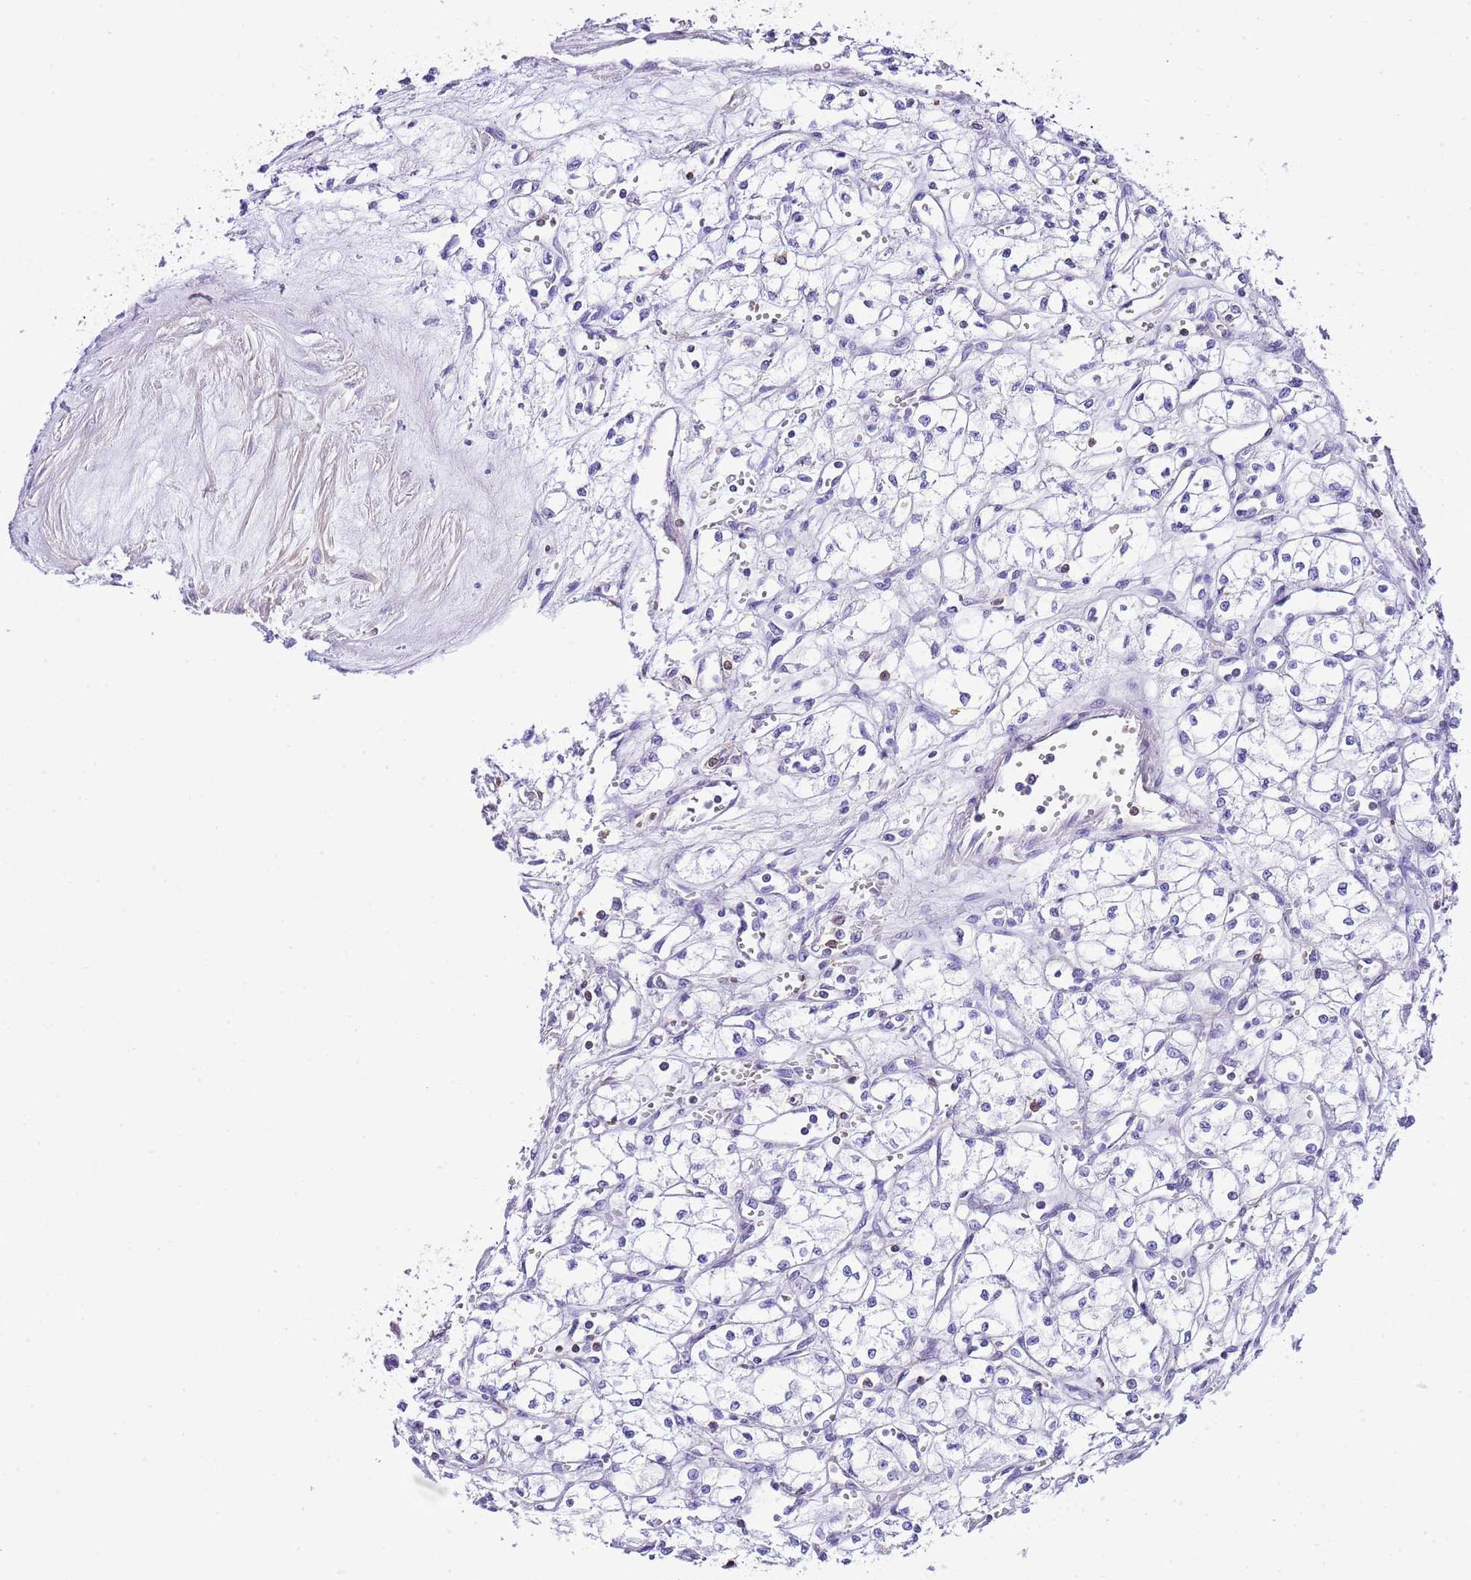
{"staining": {"intensity": "negative", "quantity": "none", "location": "none"}, "tissue": "renal cancer", "cell_type": "Tumor cells", "image_type": "cancer", "snomed": [{"axis": "morphology", "description": "Adenocarcinoma, NOS"}, {"axis": "topography", "description": "Kidney"}], "caption": "Tumor cells are negative for brown protein staining in adenocarcinoma (renal).", "gene": "CNN2", "patient": {"sex": "male", "age": 59}}